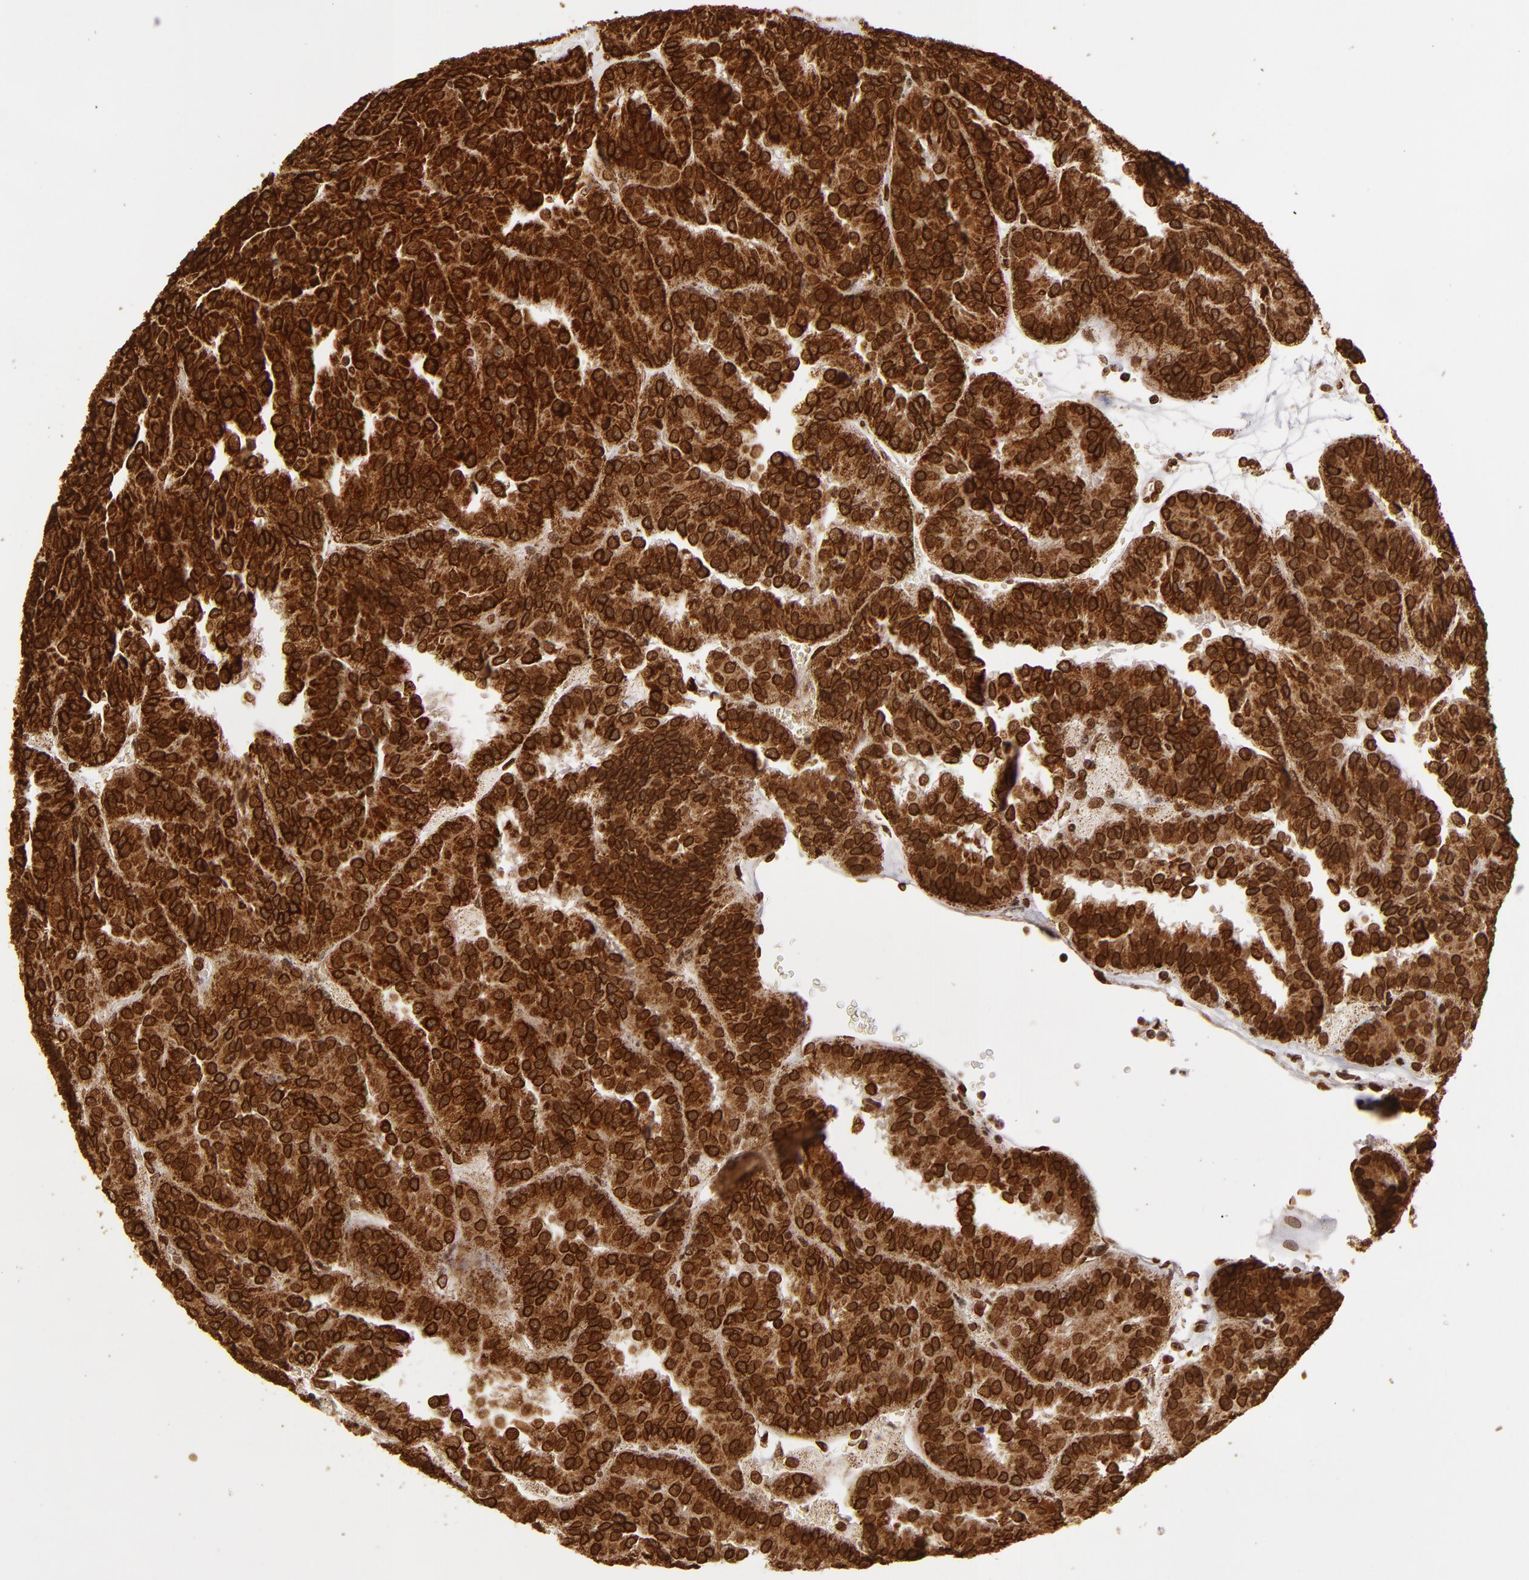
{"staining": {"intensity": "strong", "quantity": ">75%", "location": "nuclear"}, "tissue": "renal cancer", "cell_type": "Tumor cells", "image_type": "cancer", "snomed": [{"axis": "morphology", "description": "Adenocarcinoma, NOS"}, {"axis": "topography", "description": "Kidney"}], "caption": "Immunohistochemistry (IHC) histopathology image of human renal cancer (adenocarcinoma) stained for a protein (brown), which reveals high levels of strong nuclear staining in approximately >75% of tumor cells.", "gene": "CUL3", "patient": {"sex": "male", "age": 46}}